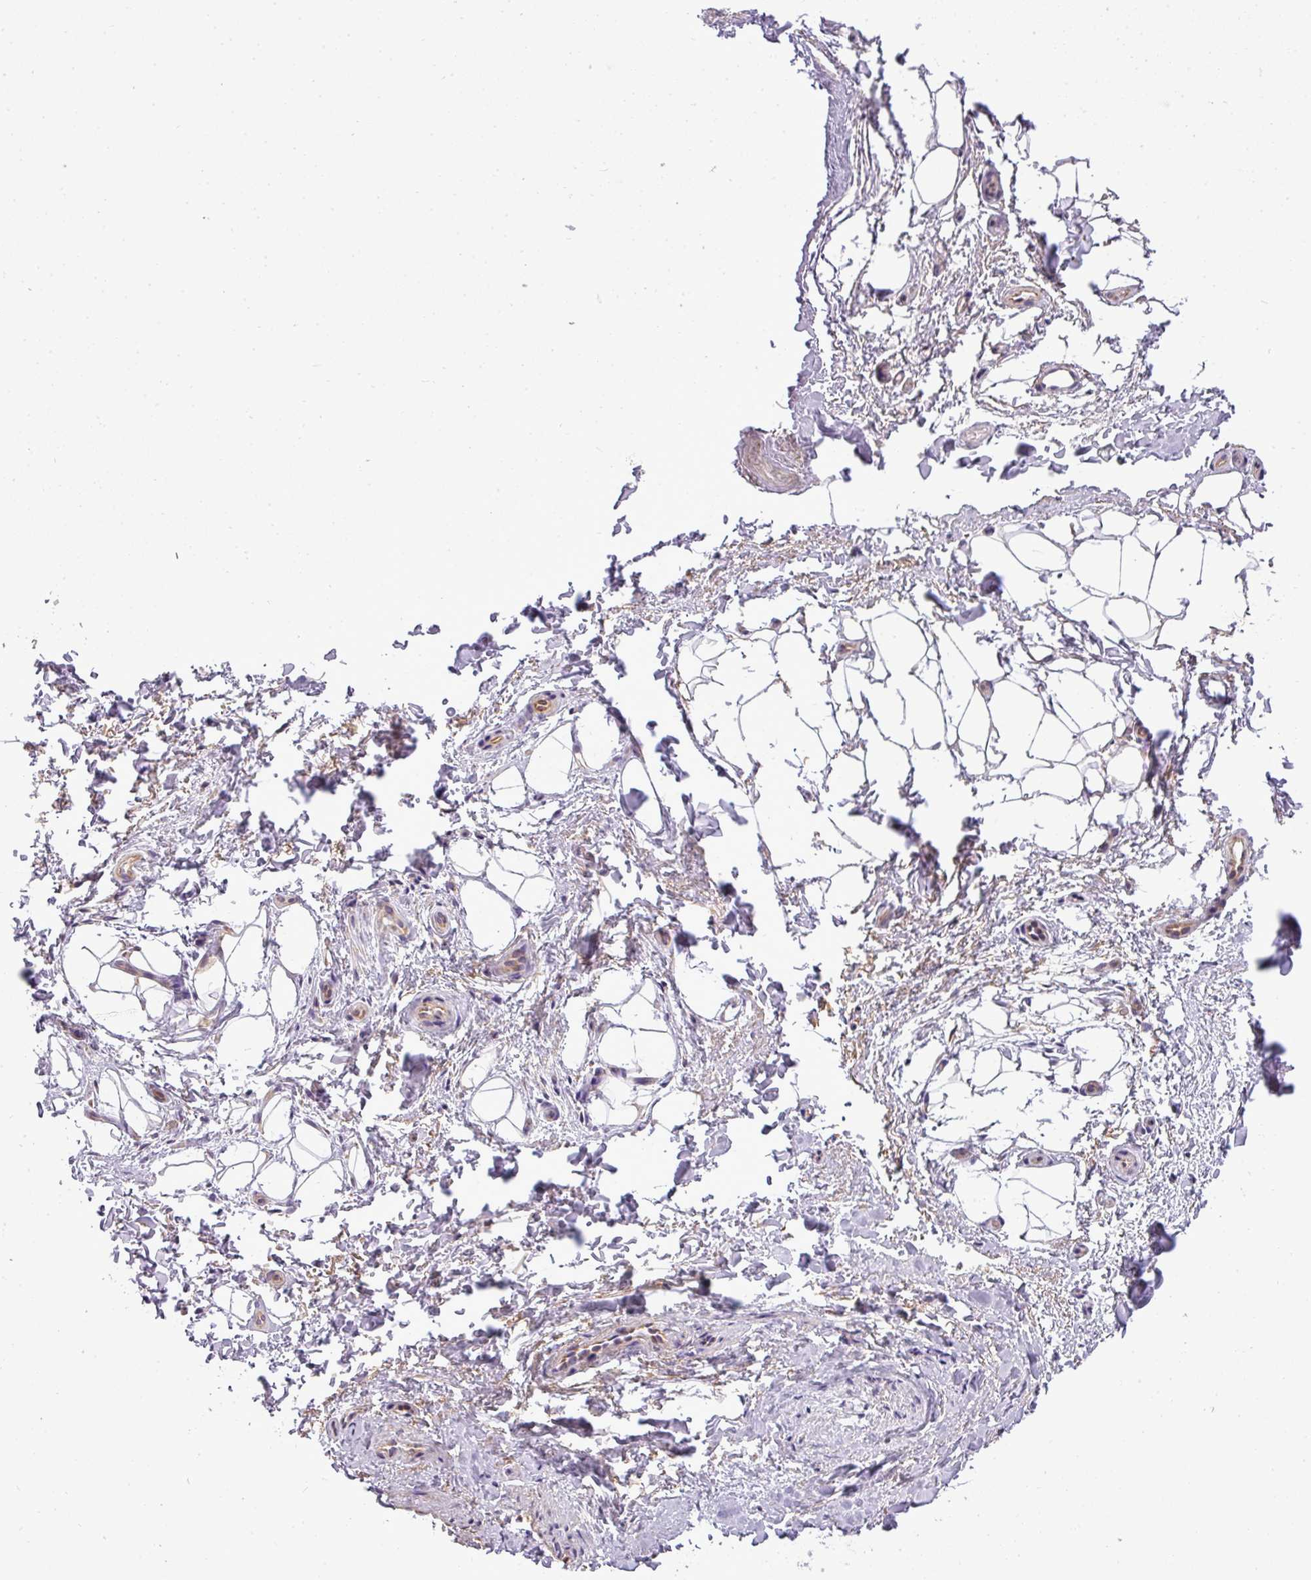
{"staining": {"intensity": "negative", "quantity": "none", "location": "none"}, "tissue": "adipose tissue", "cell_type": "Adipocytes", "image_type": "normal", "snomed": [{"axis": "morphology", "description": "Normal tissue, NOS"}, {"axis": "topography", "description": "Peripheral nerve tissue"}], "caption": "High power microscopy photomicrograph of an immunohistochemistry image of normal adipose tissue, revealing no significant staining in adipocytes.", "gene": "ZDHHC1", "patient": {"sex": "female", "age": 61}}